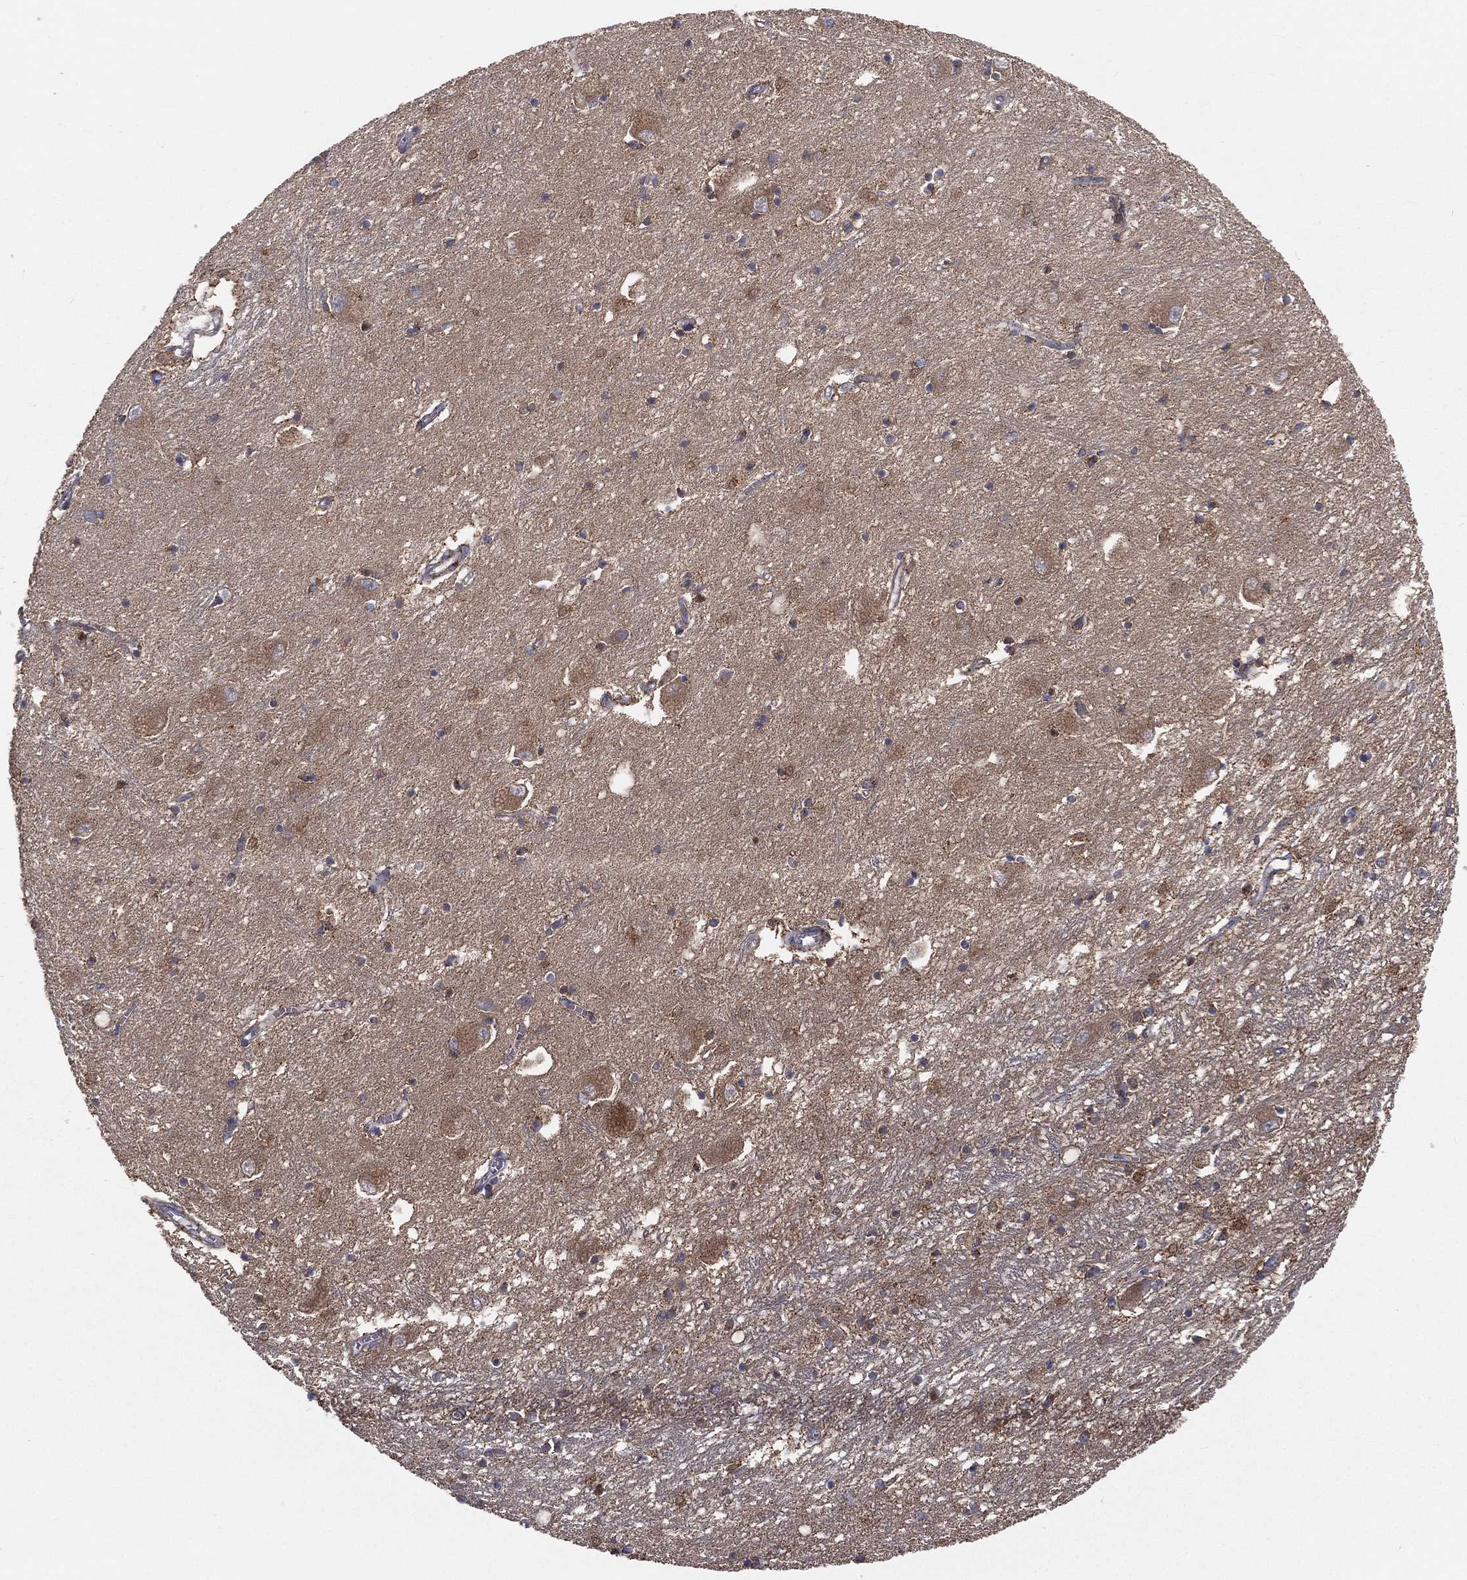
{"staining": {"intensity": "negative", "quantity": "none", "location": "none"}, "tissue": "caudate", "cell_type": "Glial cells", "image_type": "normal", "snomed": [{"axis": "morphology", "description": "Normal tissue, NOS"}, {"axis": "topography", "description": "Lateral ventricle wall"}], "caption": "DAB immunohistochemical staining of benign caudate displays no significant positivity in glial cells.", "gene": "HADH", "patient": {"sex": "male", "age": 54}}